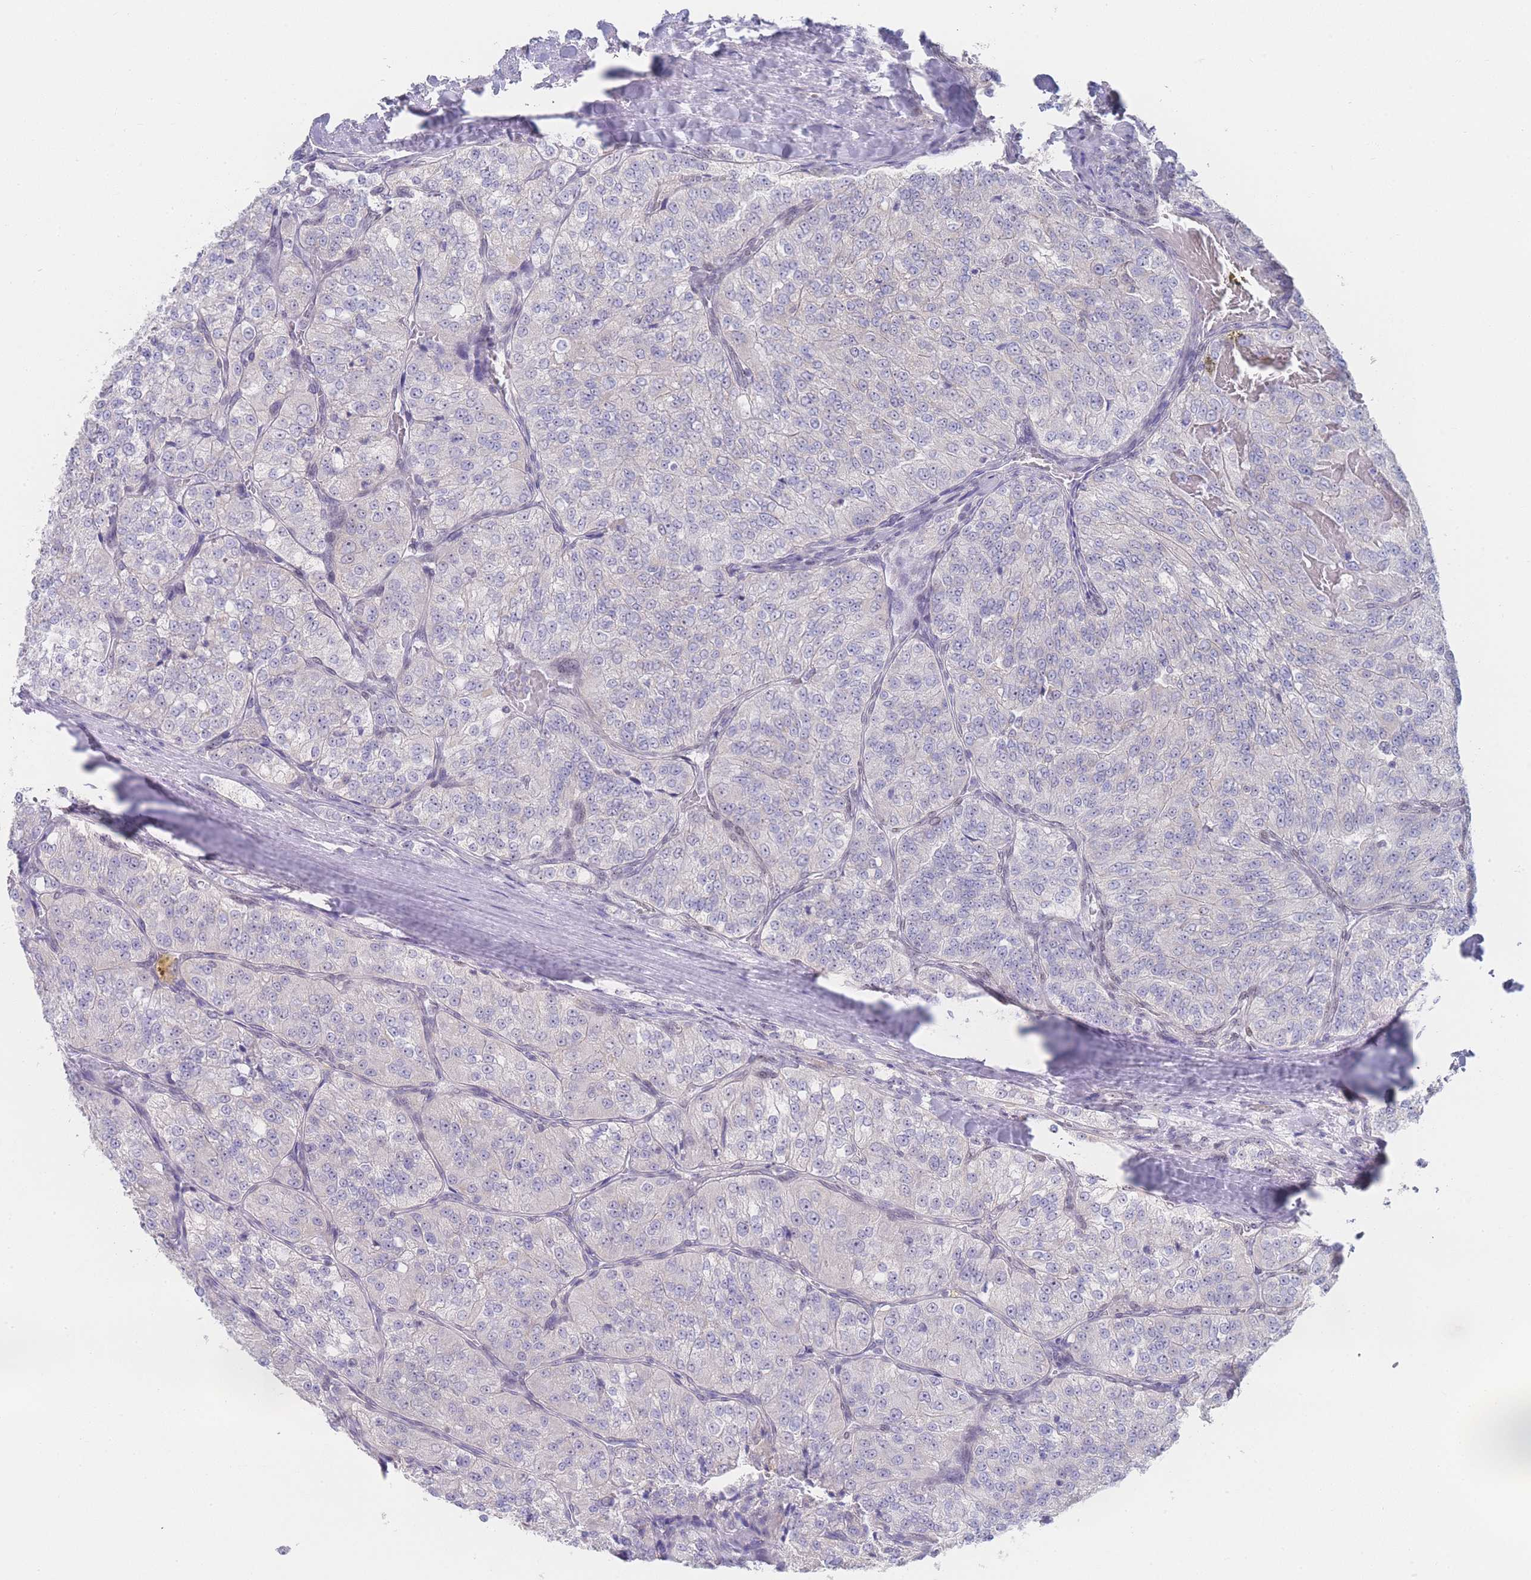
{"staining": {"intensity": "negative", "quantity": "none", "location": "none"}, "tissue": "renal cancer", "cell_type": "Tumor cells", "image_type": "cancer", "snomed": [{"axis": "morphology", "description": "Adenocarcinoma, NOS"}, {"axis": "topography", "description": "Kidney"}], "caption": "This image is of renal cancer (adenocarcinoma) stained with immunohistochemistry to label a protein in brown with the nuclei are counter-stained blue. There is no expression in tumor cells. Brightfield microscopy of IHC stained with DAB (3,3'-diaminobenzidine) (brown) and hematoxylin (blue), captured at high magnification.", "gene": "ZNF142", "patient": {"sex": "female", "age": 63}}